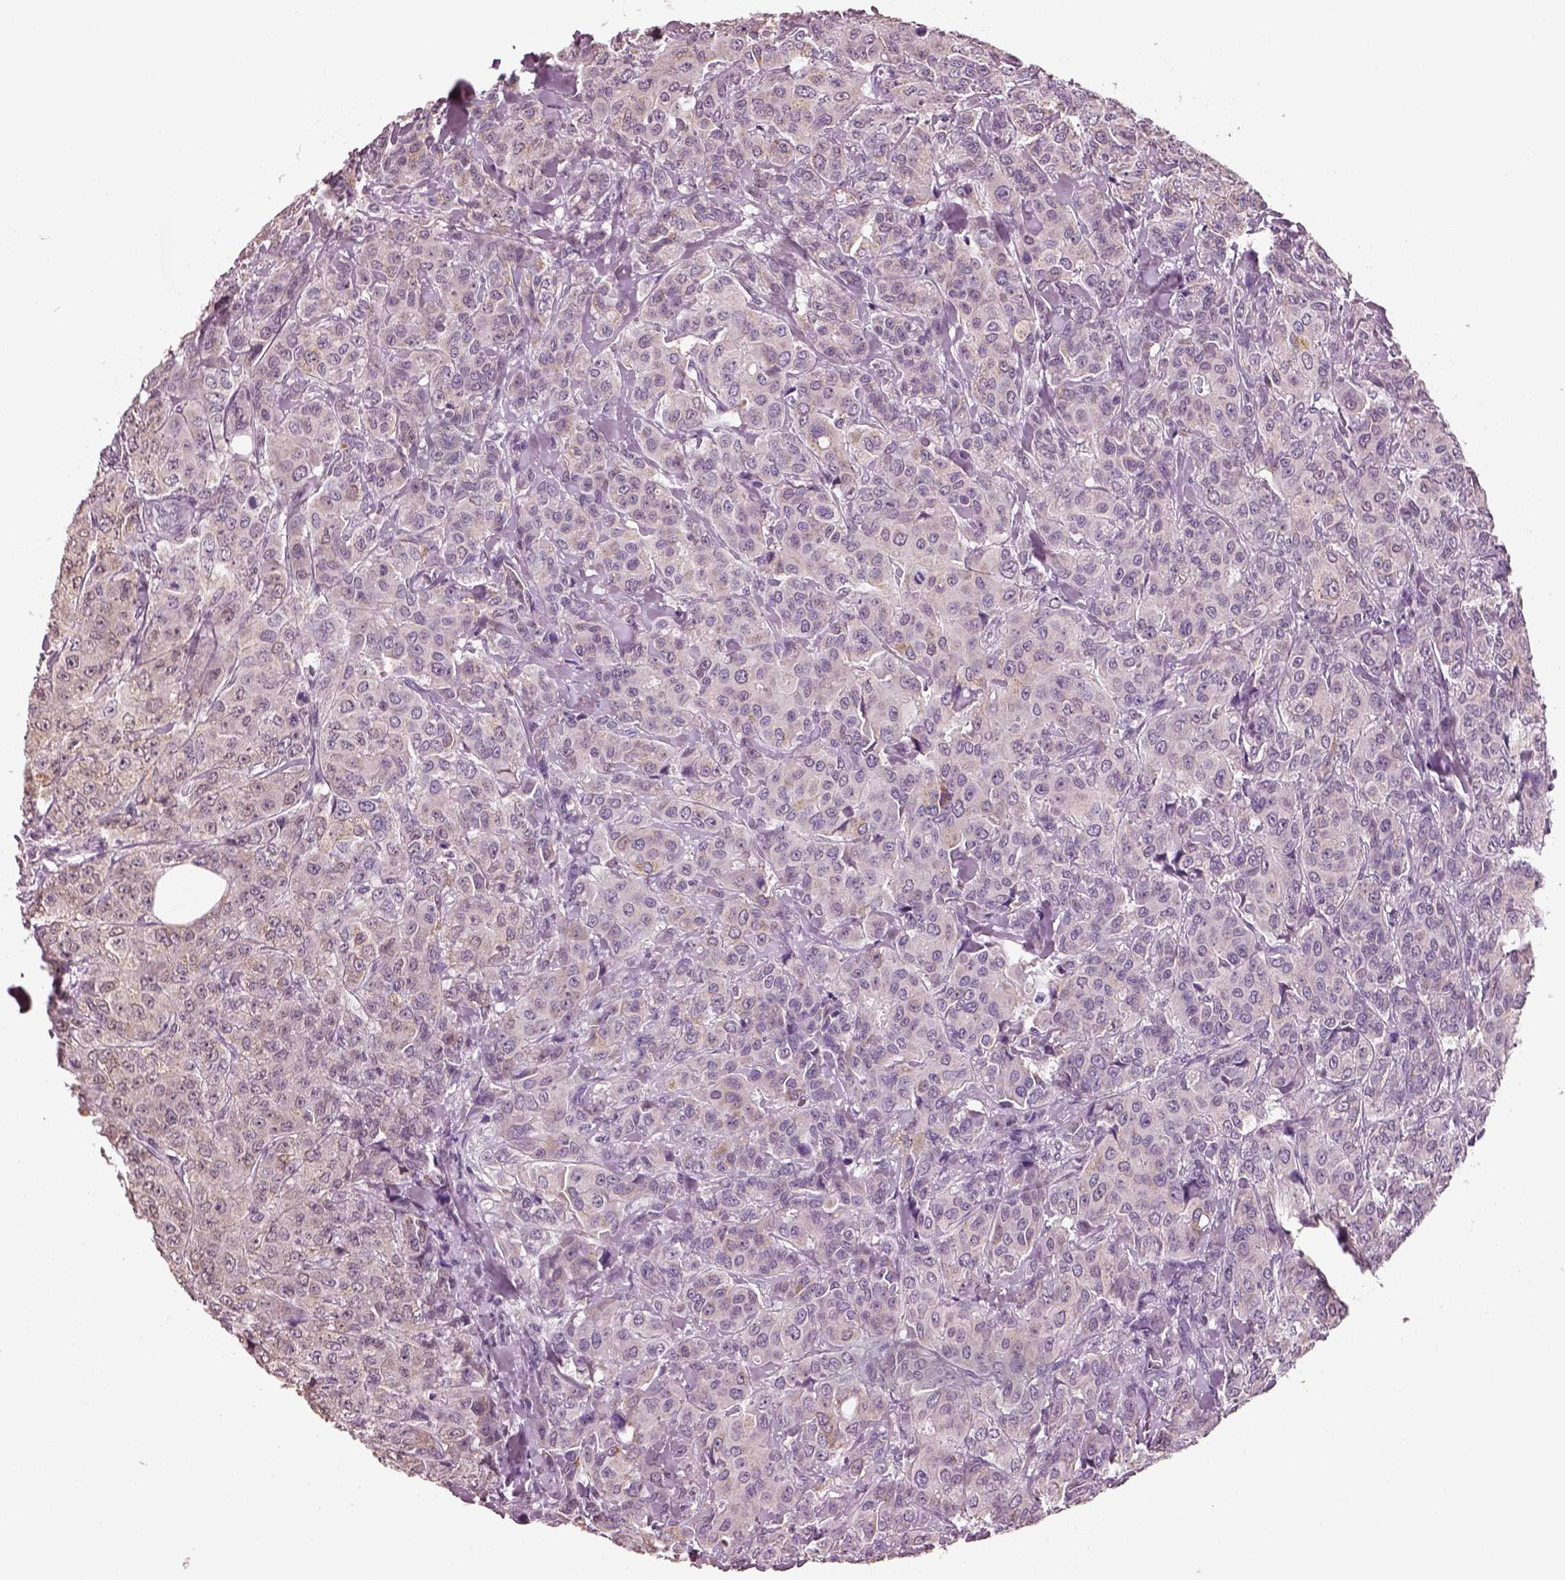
{"staining": {"intensity": "weak", "quantity": ">75%", "location": "cytoplasmic/membranous"}, "tissue": "breast cancer", "cell_type": "Tumor cells", "image_type": "cancer", "snomed": [{"axis": "morphology", "description": "Duct carcinoma"}, {"axis": "topography", "description": "Breast"}], "caption": "Human breast cancer (invasive ductal carcinoma) stained with a protein marker displays weak staining in tumor cells.", "gene": "ELSPBP1", "patient": {"sex": "female", "age": 43}}